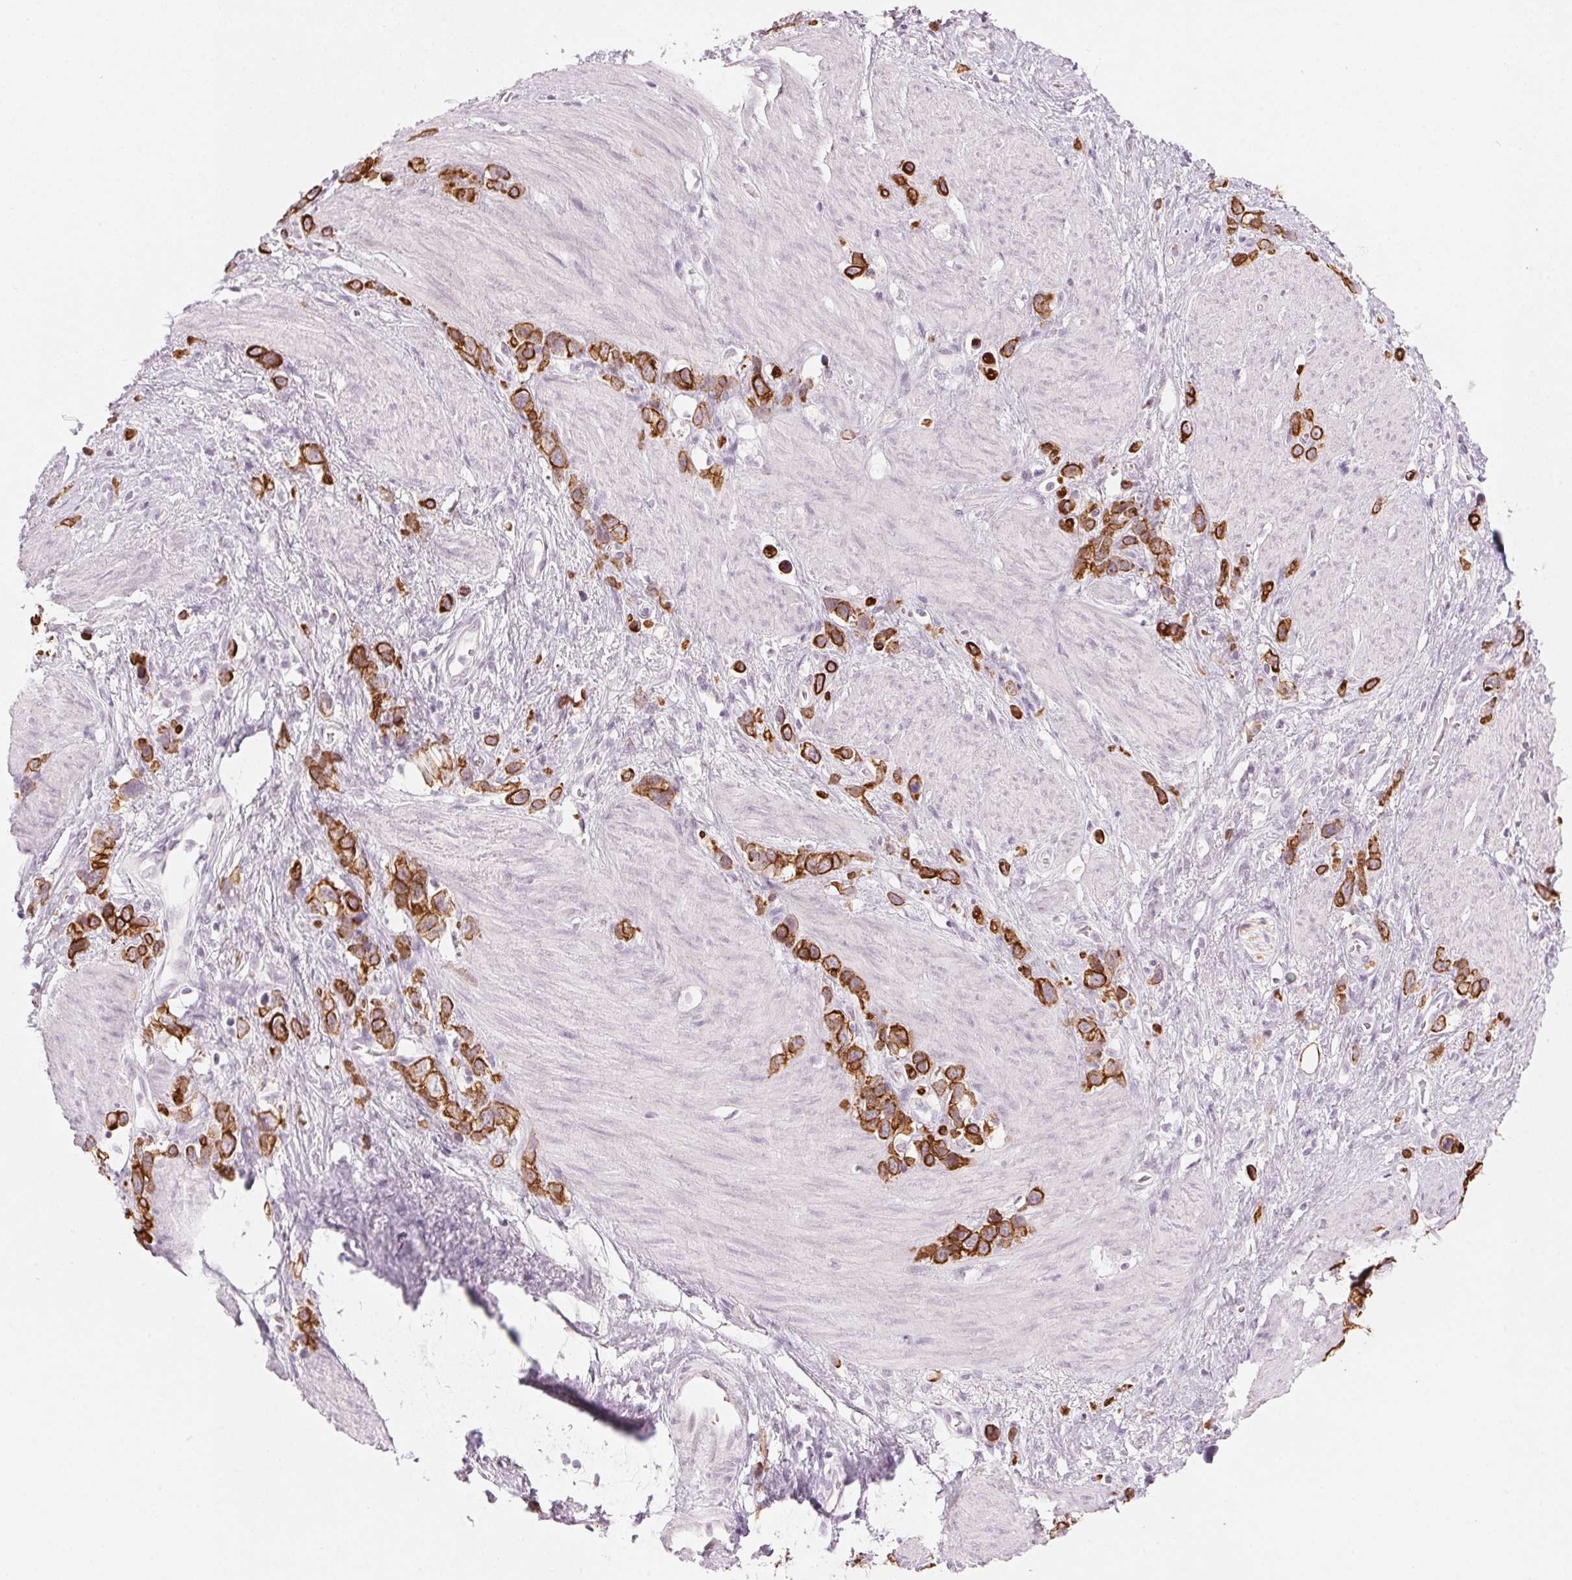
{"staining": {"intensity": "strong", "quantity": ">75%", "location": "cytoplasmic/membranous"}, "tissue": "stomach cancer", "cell_type": "Tumor cells", "image_type": "cancer", "snomed": [{"axis": "morphology", "description": "Adenocarcinoma, NOS"}, {"axis": "topography", "description": "Stomach"}], "caption": "Tumor cells demonstrate strong cytoplasmic/membranous staining in about >75% of cells in stomach cancer (adenocarcinoma). The staining was performed using DAB (3,3'-diaminobenzidine), with brown indicating positive protein expression. Nuclei are stained blue with hematoxylin.", "gene": "SCTR", "patient": {"sex": "female", "age": 65}}